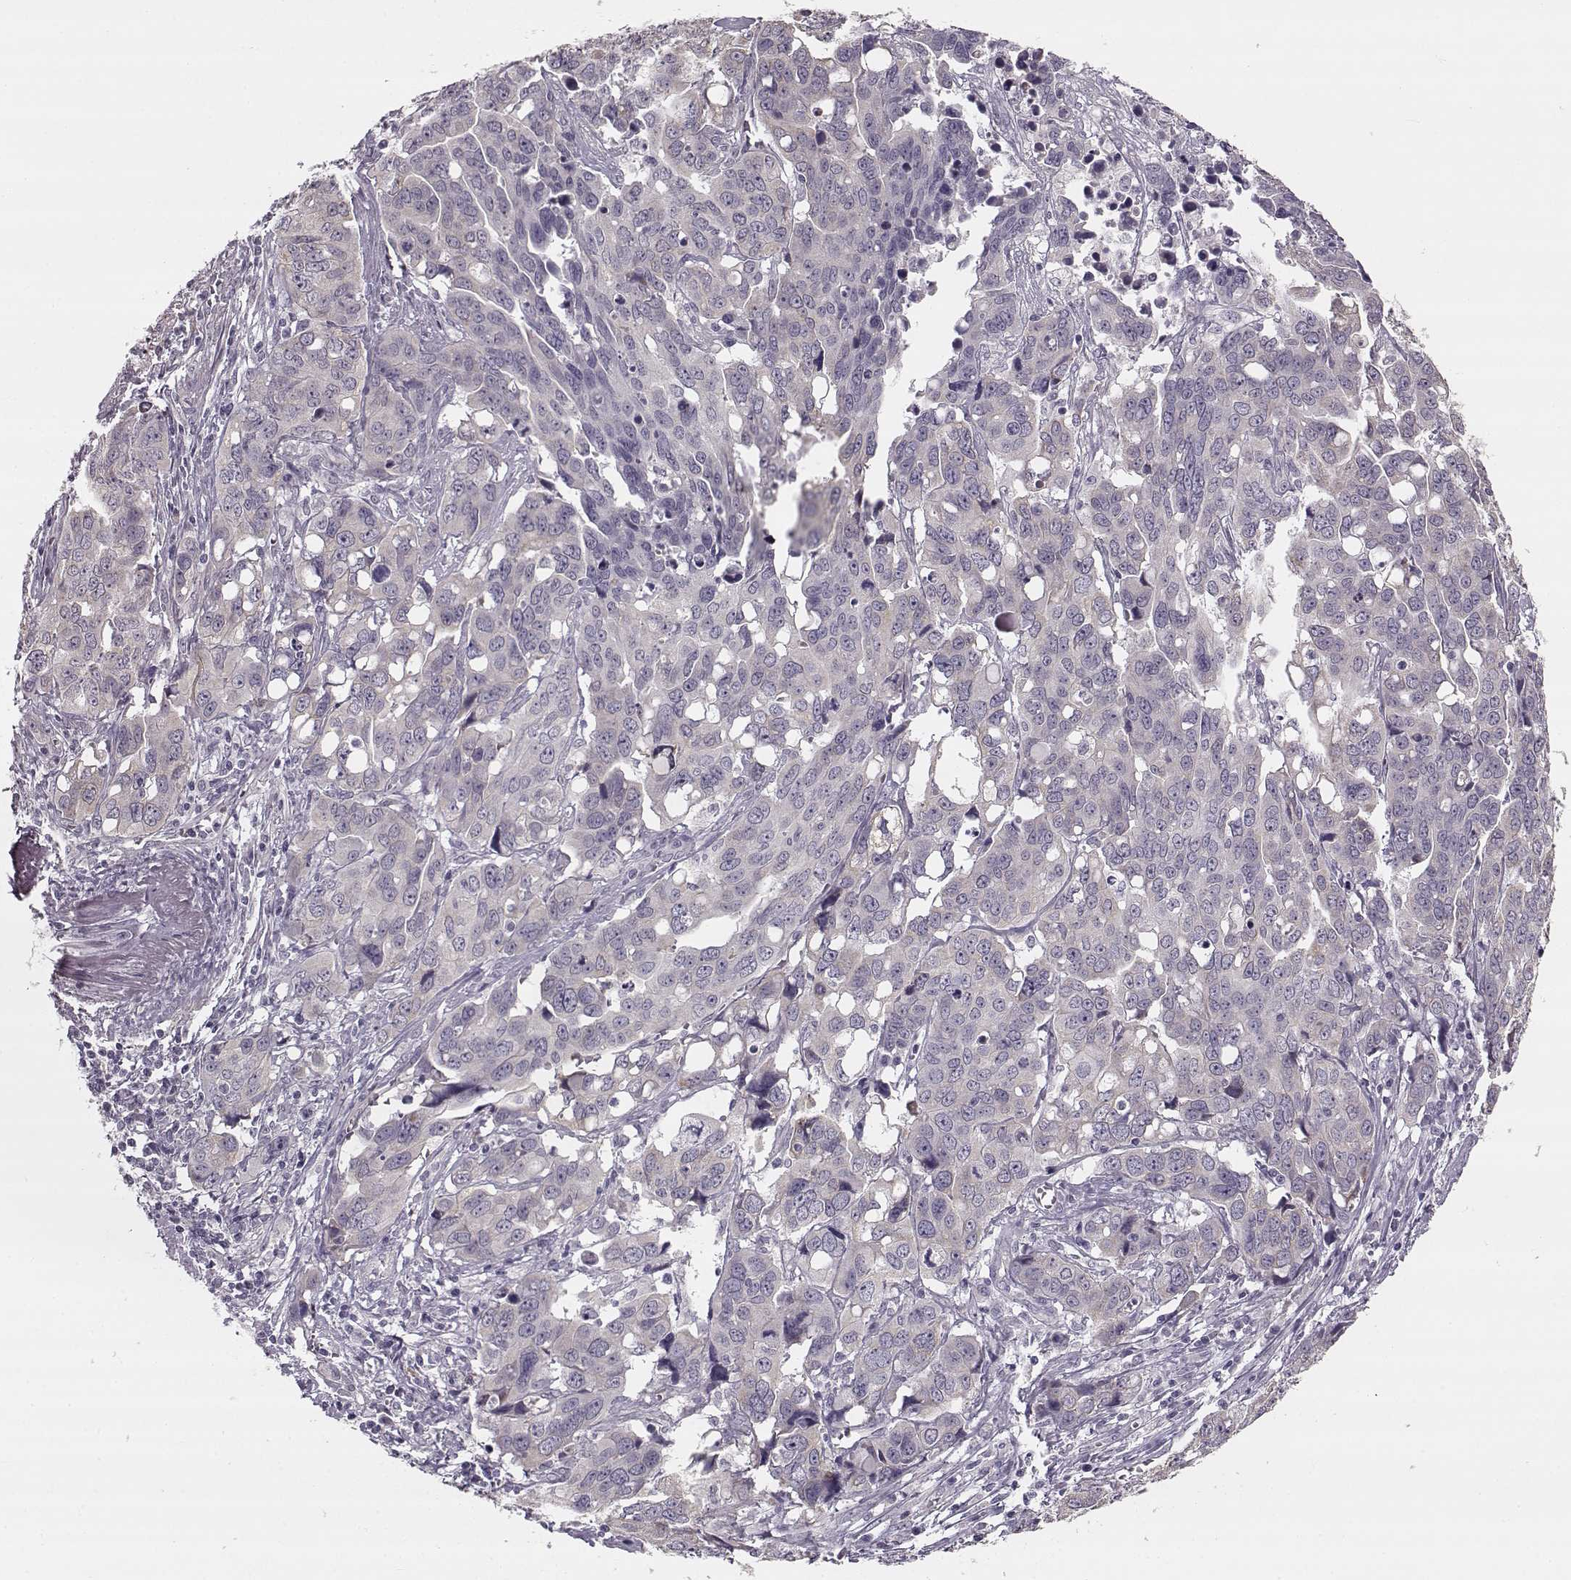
{"staining": {"intensity": "negative", "quantity": "none", "location": "none"}, "tissue": "ovarian cancer", "cell_type": "Tumor cells", "image_type": "cancer", "snomed": [{"axis": "morphology", "description": "Carcinoma, endometroid"}, {"axis": "topography", "description": "Ovary"}], "caption": "This histopathology image is of ovarian cancer stained with IHC to label a protein in brown with the nuclei are counter-stained blue. There is no staining in tumor cells.", "gene": "MAP6D1", "patient": {"sex": "female", "age": 78}}